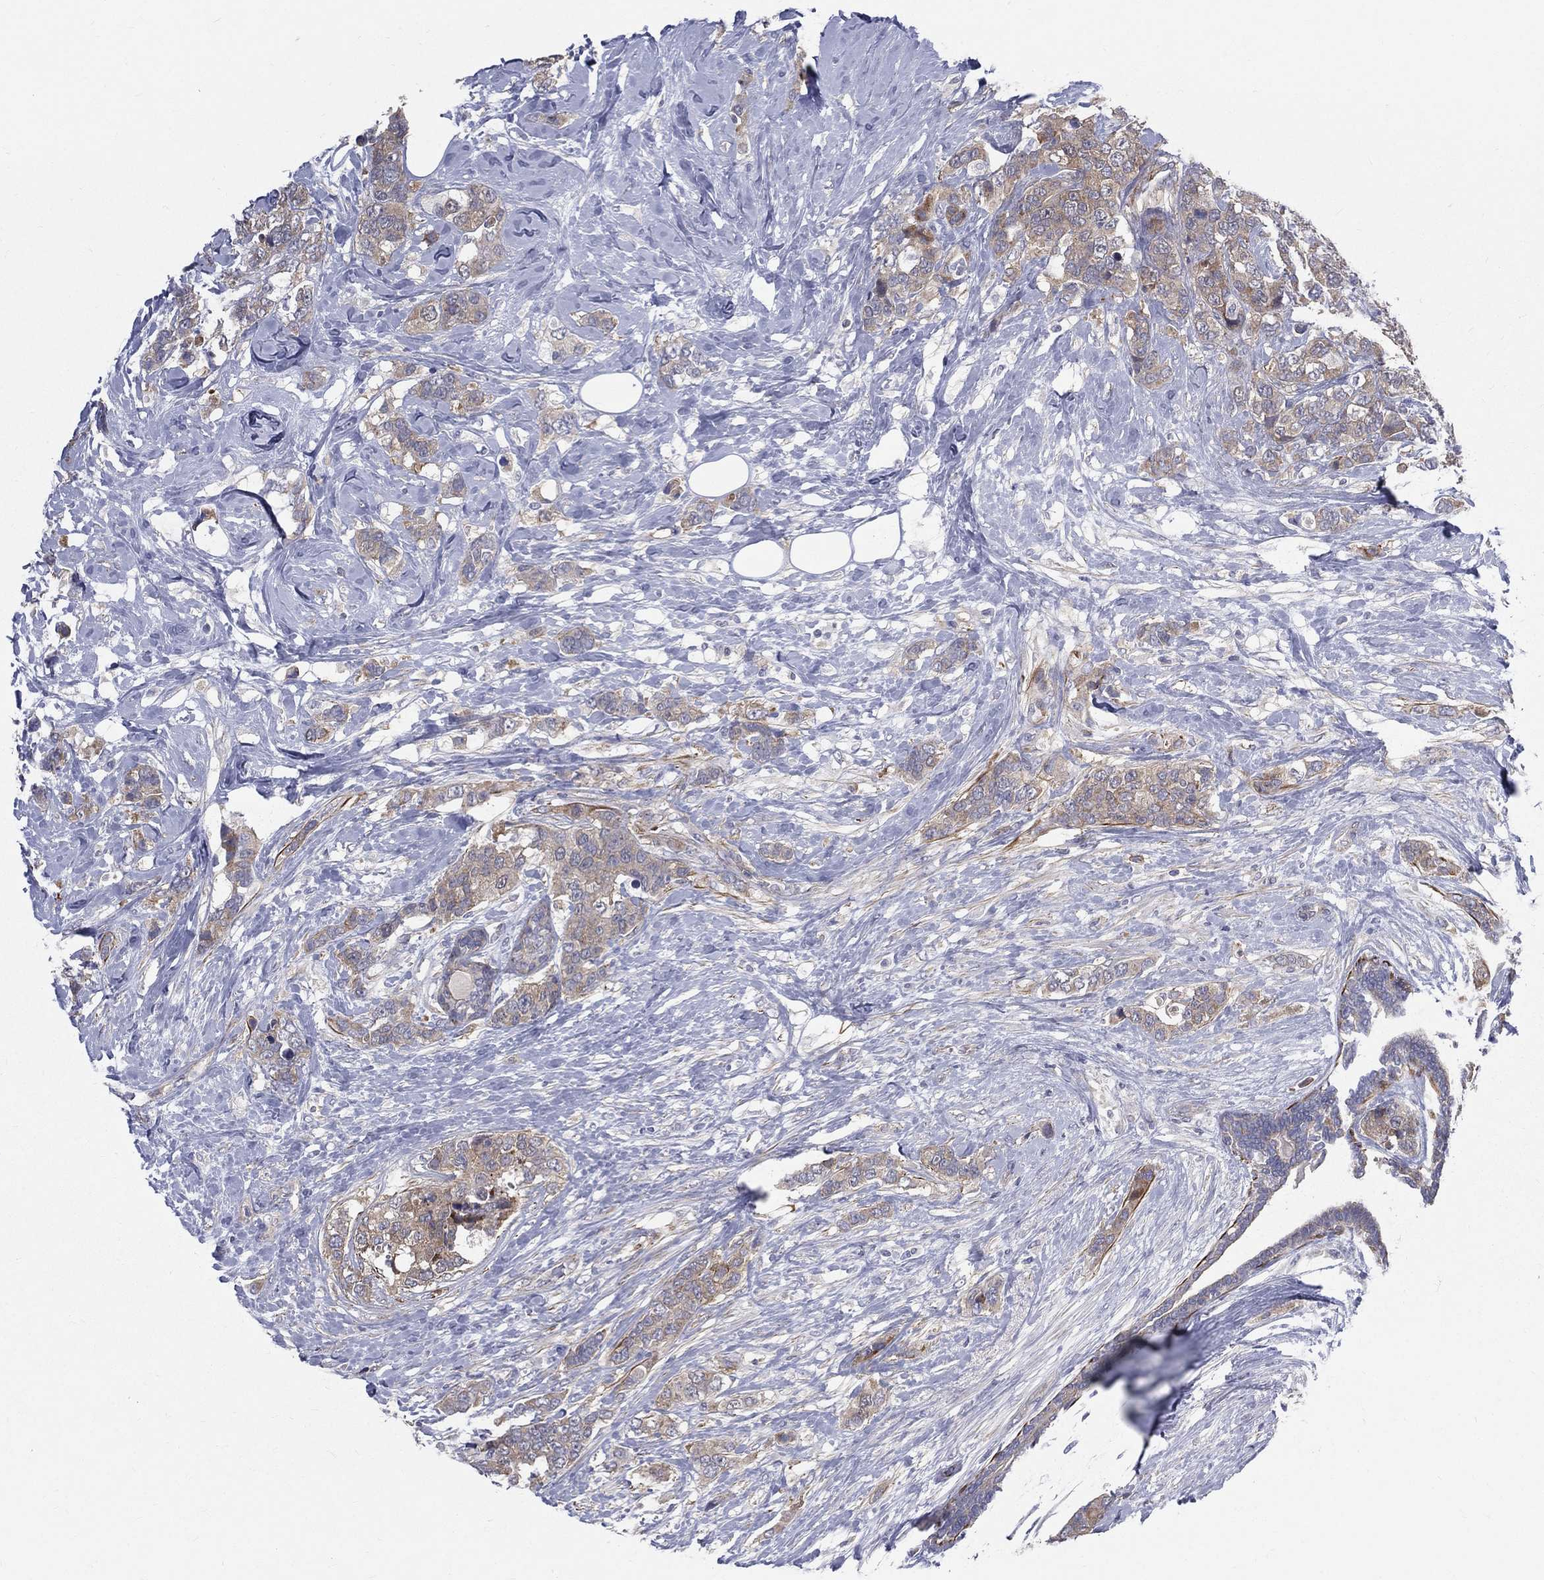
{"staining": {"intensity": "weak", "quantity": ">75%", "location": "cytoplasmic/membranous"}, "tissue": "breast cancer", "cell_type": "Tumor cells", "image_type": "cancer", "snomed": [{"axis": "morphology", "description": "Lobular carcinoma"}, {"axis": "topography", "description": "Breast"}], "caption": "About >75% of tumor cells in human breast lobular carcinoma demonstrate weak cytoplasmic/membranous protein expression as visualized by brown immunohistochemical staining.", "gene": "POMZP3", "patient": {"sex": "female", "age": 59}}